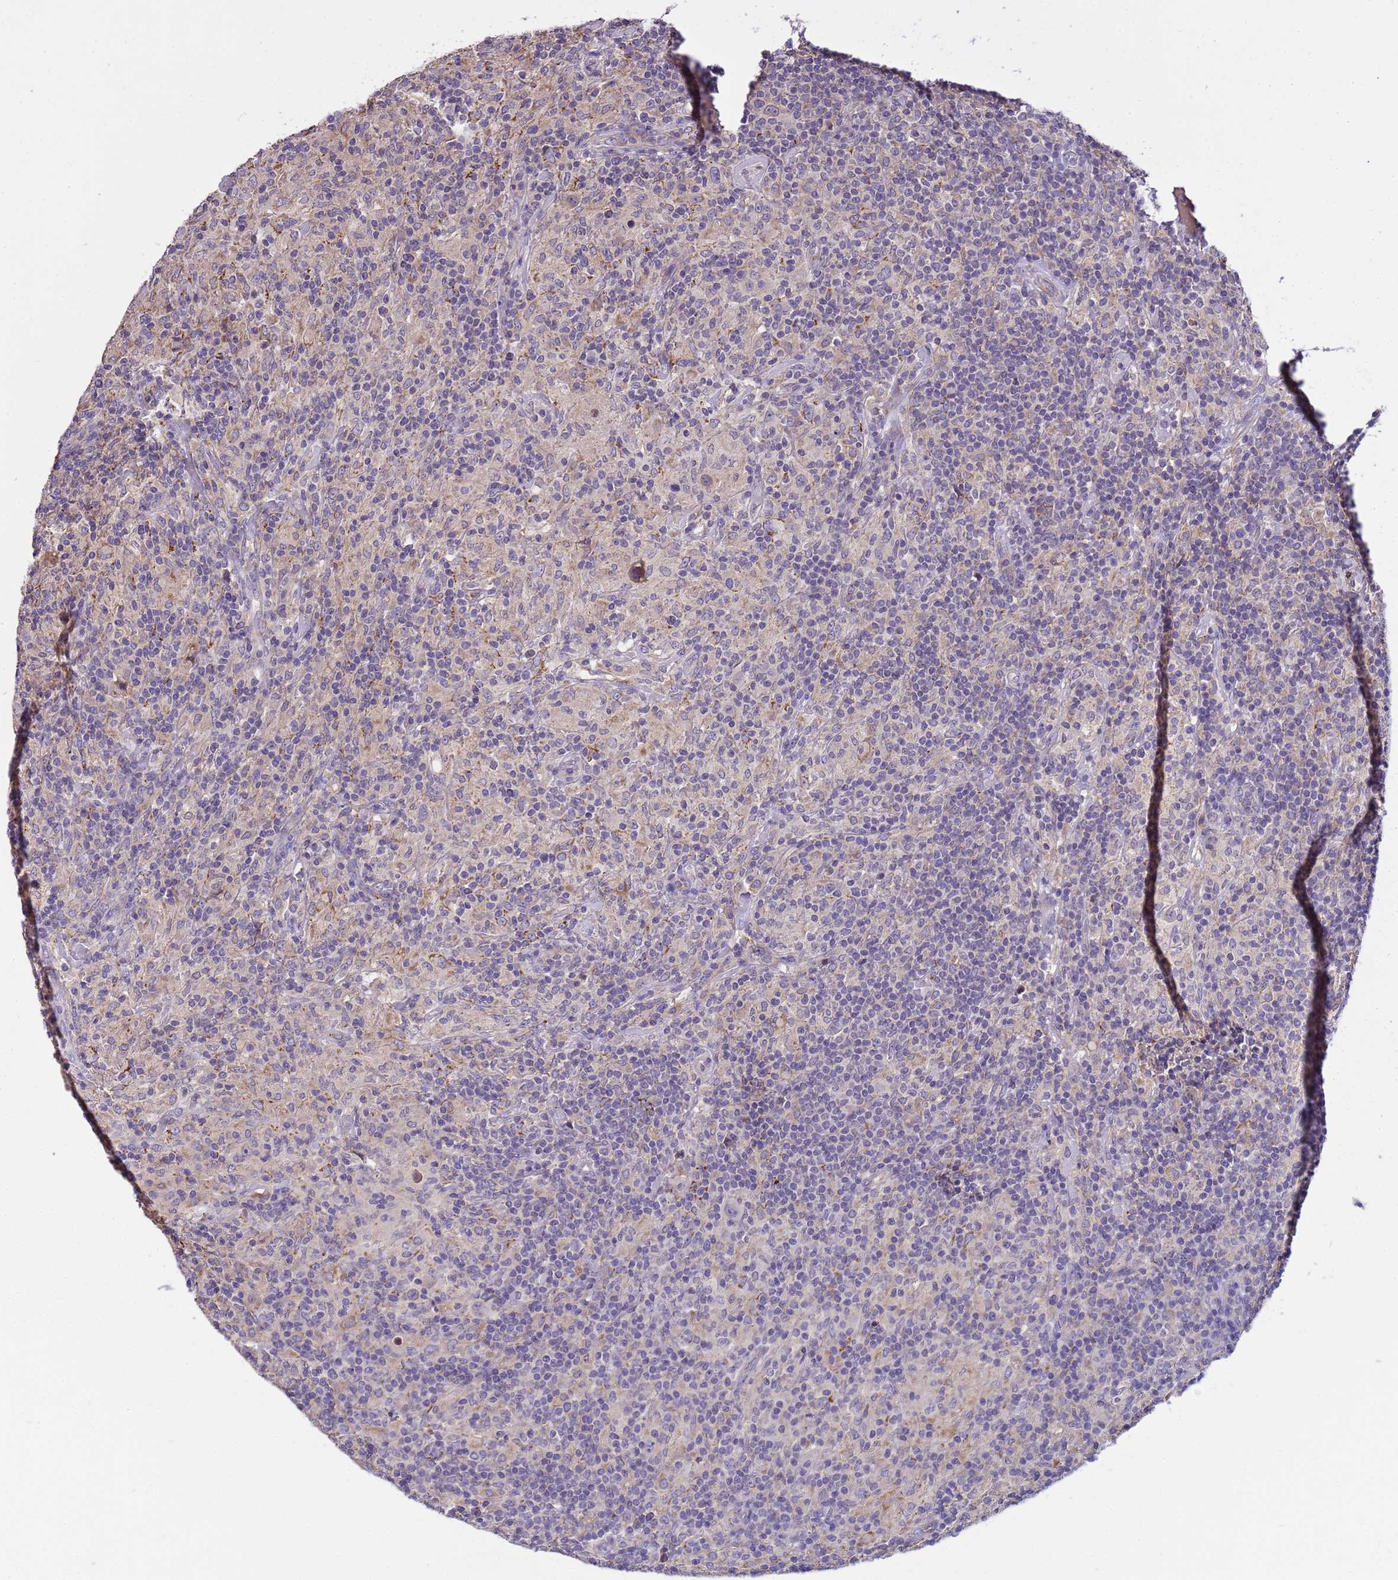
{"staining": {"intensity": "moderate", "quantity": "<25%", "location": "nuclear"}, "tissue": "lymphoma", "cell_type": "Tumor cells", "image_type": "cancer", "snomed": [{"axis": "morphology", "description": "Hodgkin's disease, NOS"}, {"axis": "topography", "description": "Lymph node"}], "caption": "Protein staining demonstrates moderate nuclear staining in approximately <25% of tumor cells in lymphoma.", "gene": "PLCXD3", "patient": {"sex": "male", "age": 70}}